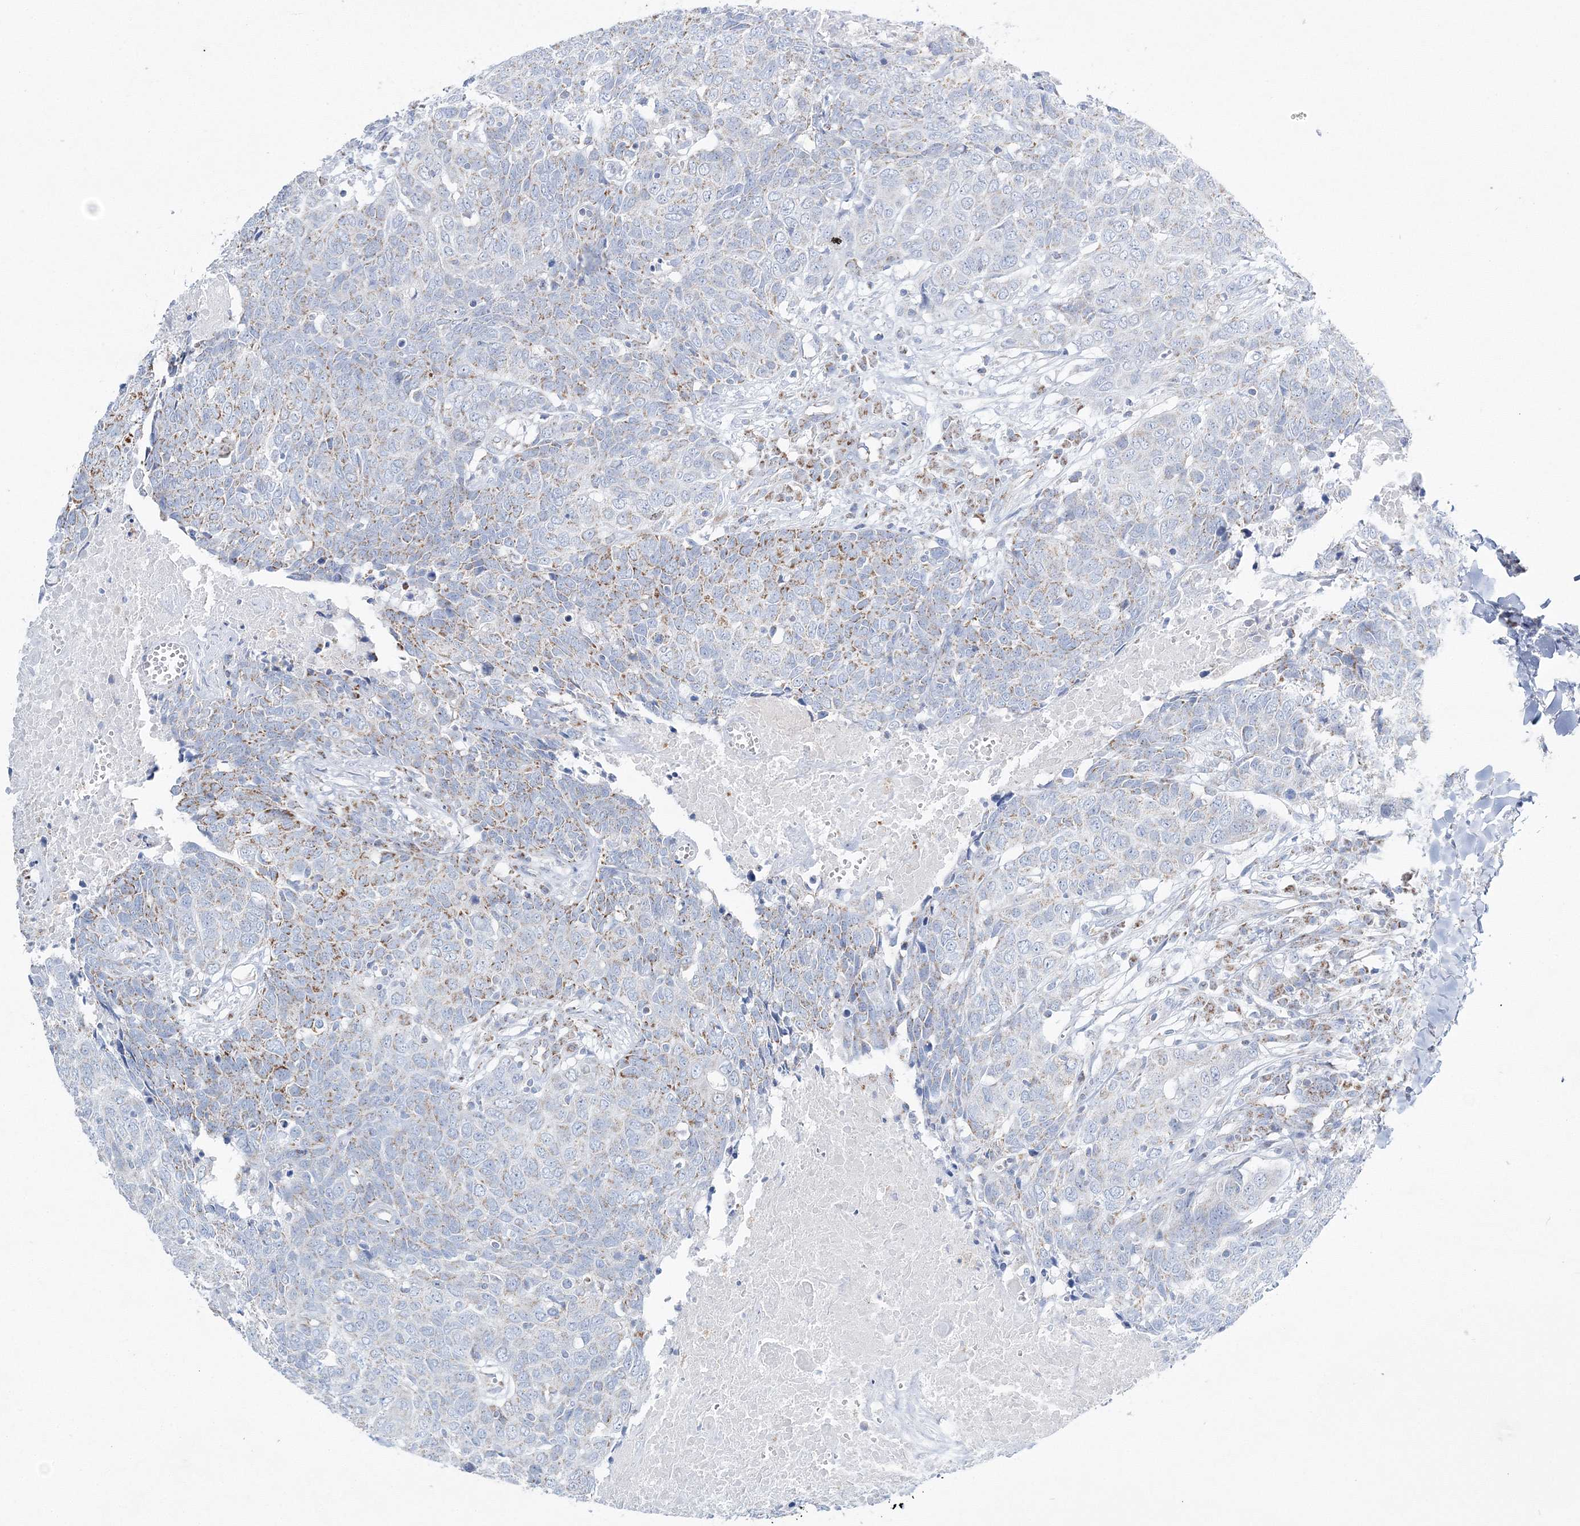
{"staining": {"intensity": "weak", "quantity": "25%-75%", "location": "cytoplasmic/membranous"}, "tissue": "head and neck cancer", "cell_type": "Tumor cells", "image_type": "cancer", "snomed": [{"axis": "morphology", "description": "Squamous cell carcinoma, NOS"}, {"axis": "topography", "description": "Head-Neck"}], "caption": "The immunohistochemical stain highlights weak cytoplasmic/membranous expression in tumor cells of squamous cell carcinoma (head and neck) tissue. The protein is stained brown, and the nuclei are stained in blue (DAB IHC with brightfield microscopy, high magnification).", "gene": "HIBCH", "patient": {"sex": "male", "age": 66}}